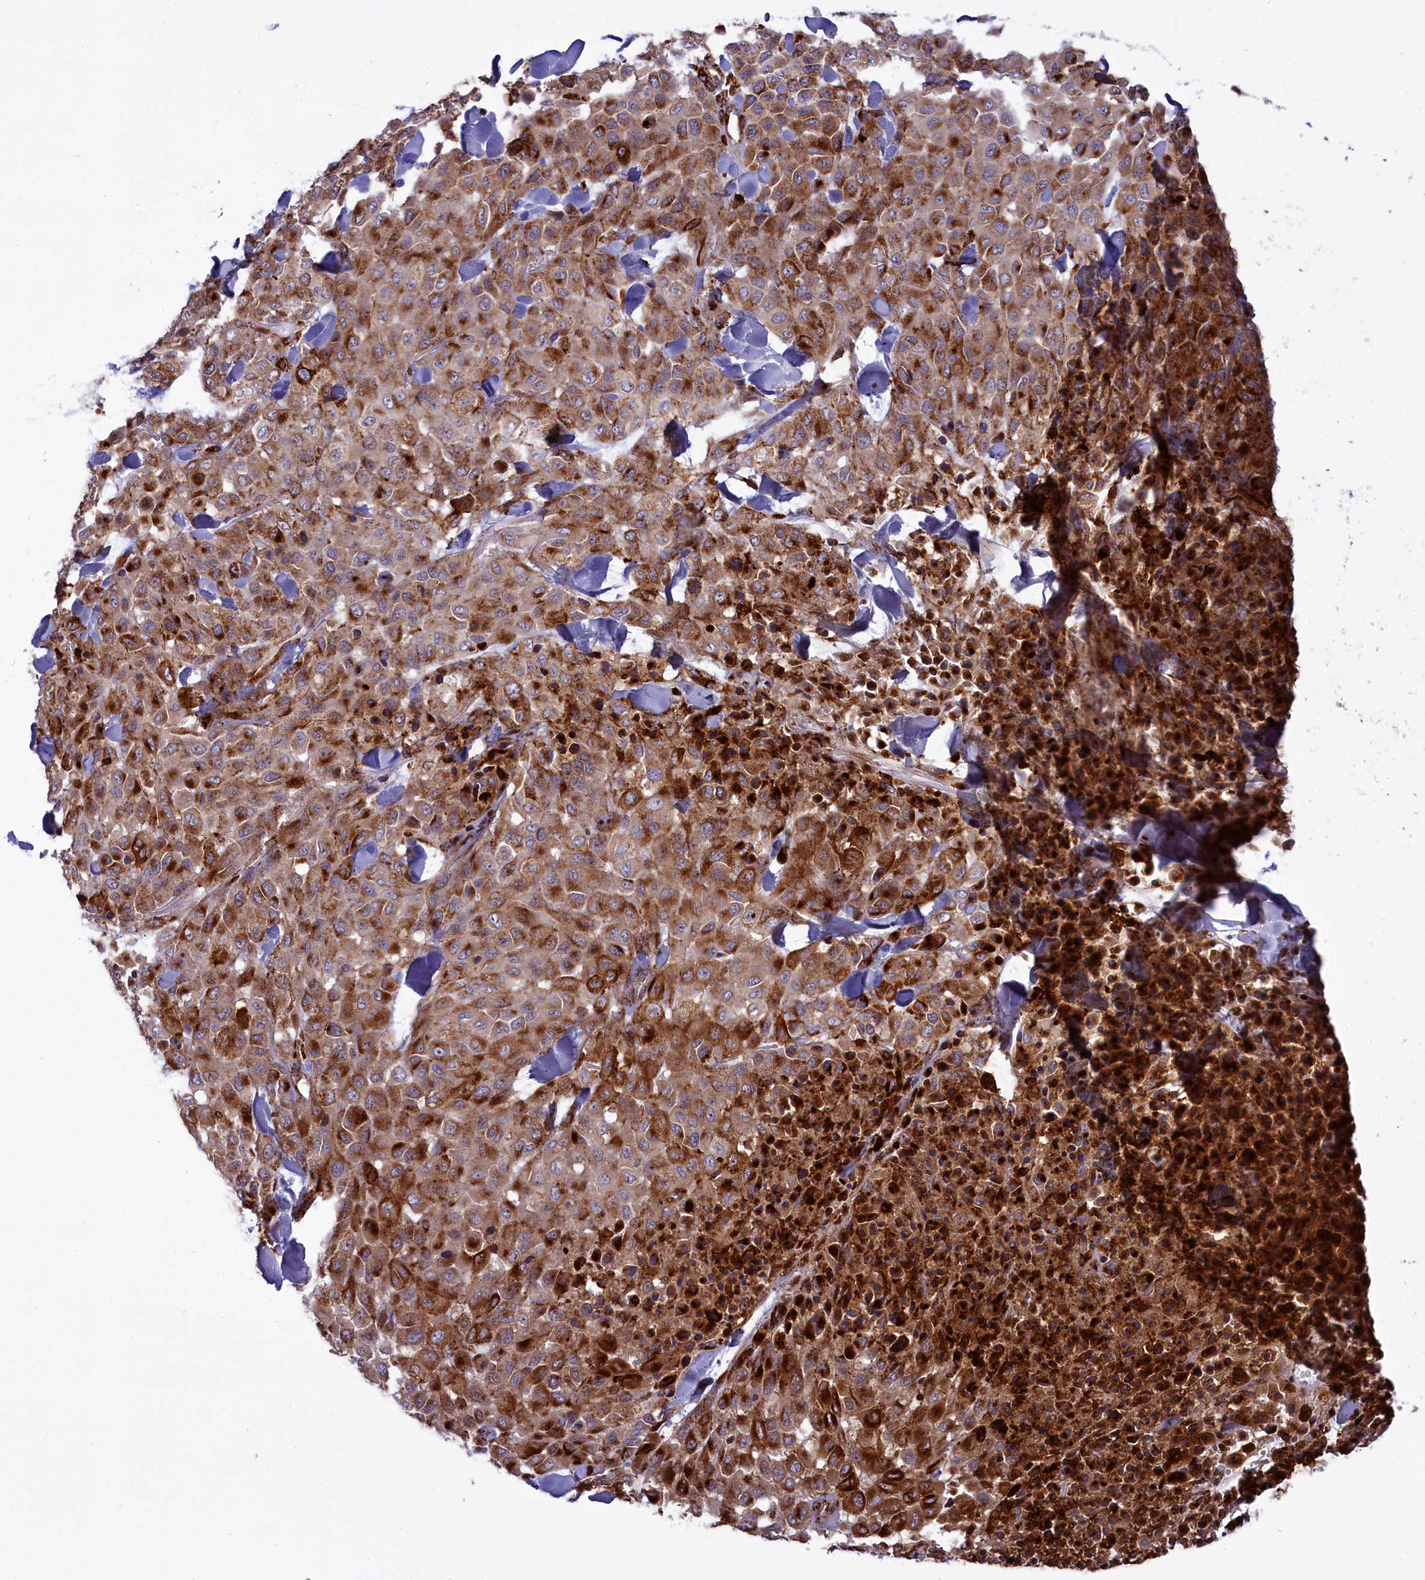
{"staining": {"intensity": "moderate", "quantity": ">75%", "location": "cytoplasmic/membranous"}, "tissue": "melanoma", "cell_type": "Tumor cells", "image_type": "cancer", "snomed": [{"axis": "morphology", "description": "Malignant melanoma, Metastatic site"}, {"axis": "topography", "description": "Skin"}], "caption": "Protein staining of melanoma tissue displays moderate cytoplasmic/membranous staining in about >75% of tumor cells. The staining was performed using DAB (3,3'-diaminobenzidine) to visualize the protein expression in brown, while the nuclei were stained in blue with hematoxylin (Magnification: 20x).", "gene": "MAN2B1", "patient": {"sex": "female", "age": 81}}